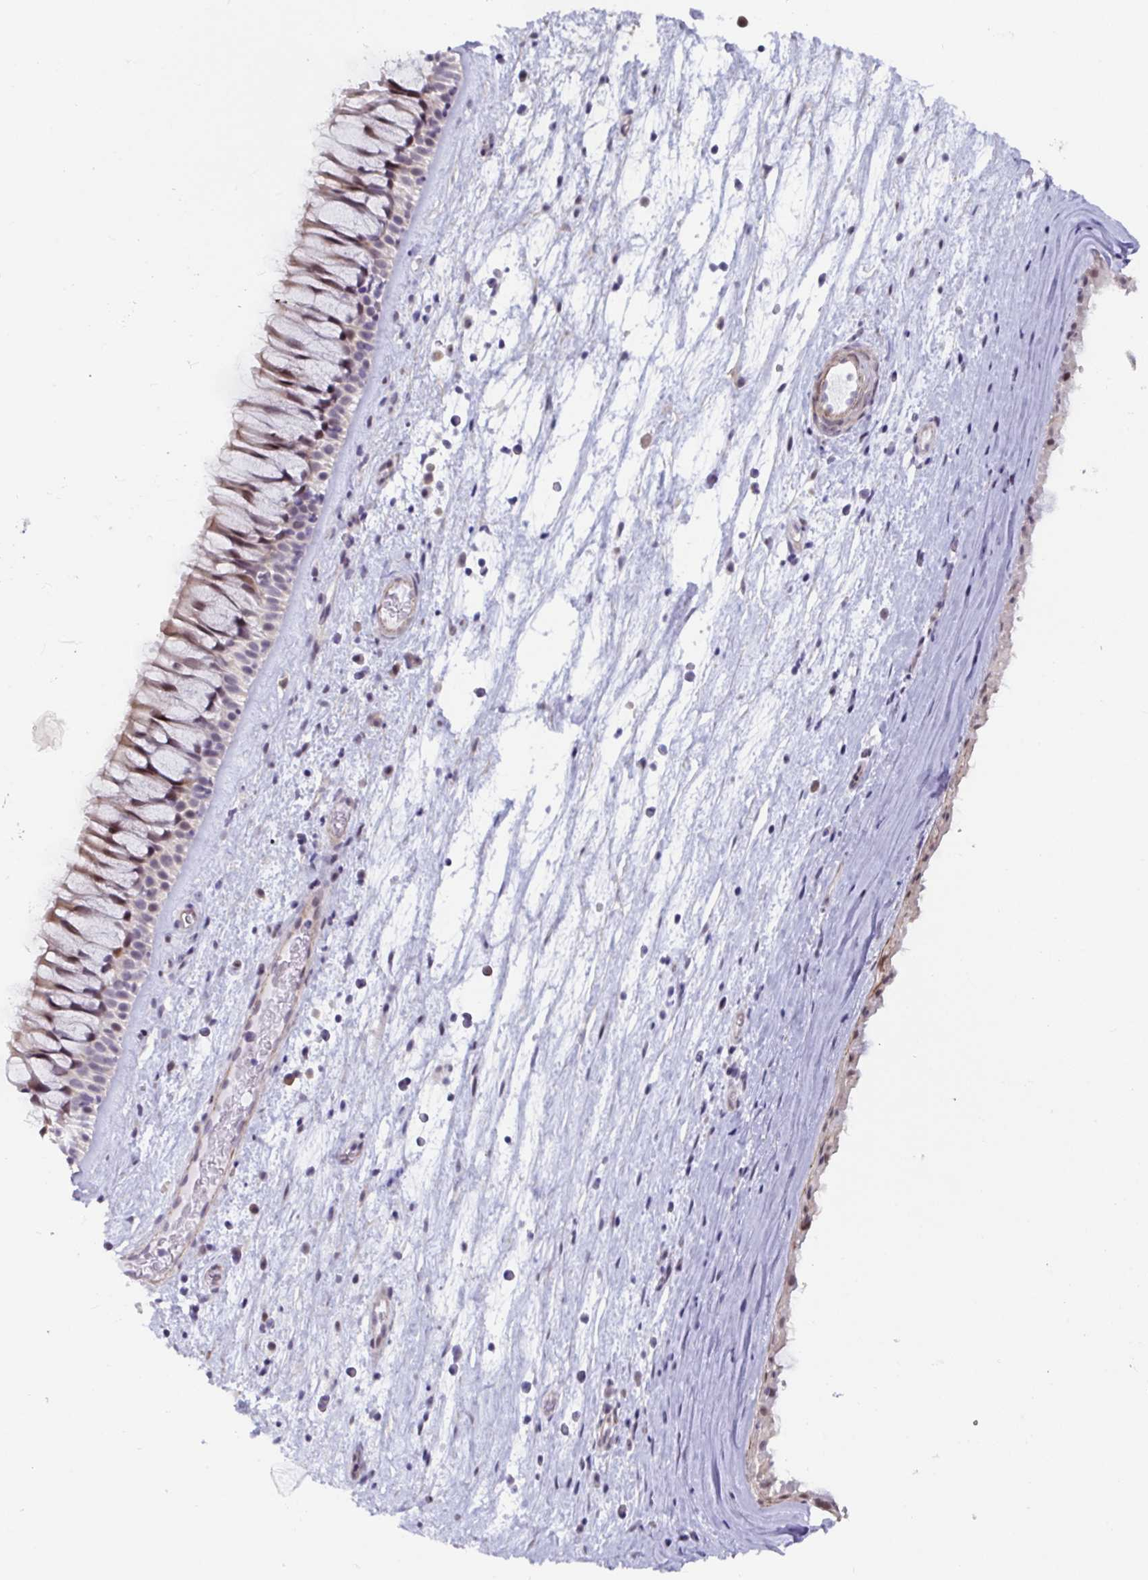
{"staining": {"intensity": "moderate", "quantity": "25%-75%", "location": "cytoplasmic/membranous,nuclear"}, "tissue": "nasopharynx", "cell_type": "Respiratory epithelial cells", "image_type": "normal", "snomed": [{"axis": "morphology", "description": "Normal tissue, NOS"}, {"axis": "topography", "description": "Nasopharynx"}], "caption": "Moderate cytoplasmic/membranous,nuclear expression for a protein is seen in about 25%-75% of respiratory epithelial cells of normal nasopharynx using immunohistochemistry.", "gene": "WDR72", "patient": {"sex": "male", "age": 74}}